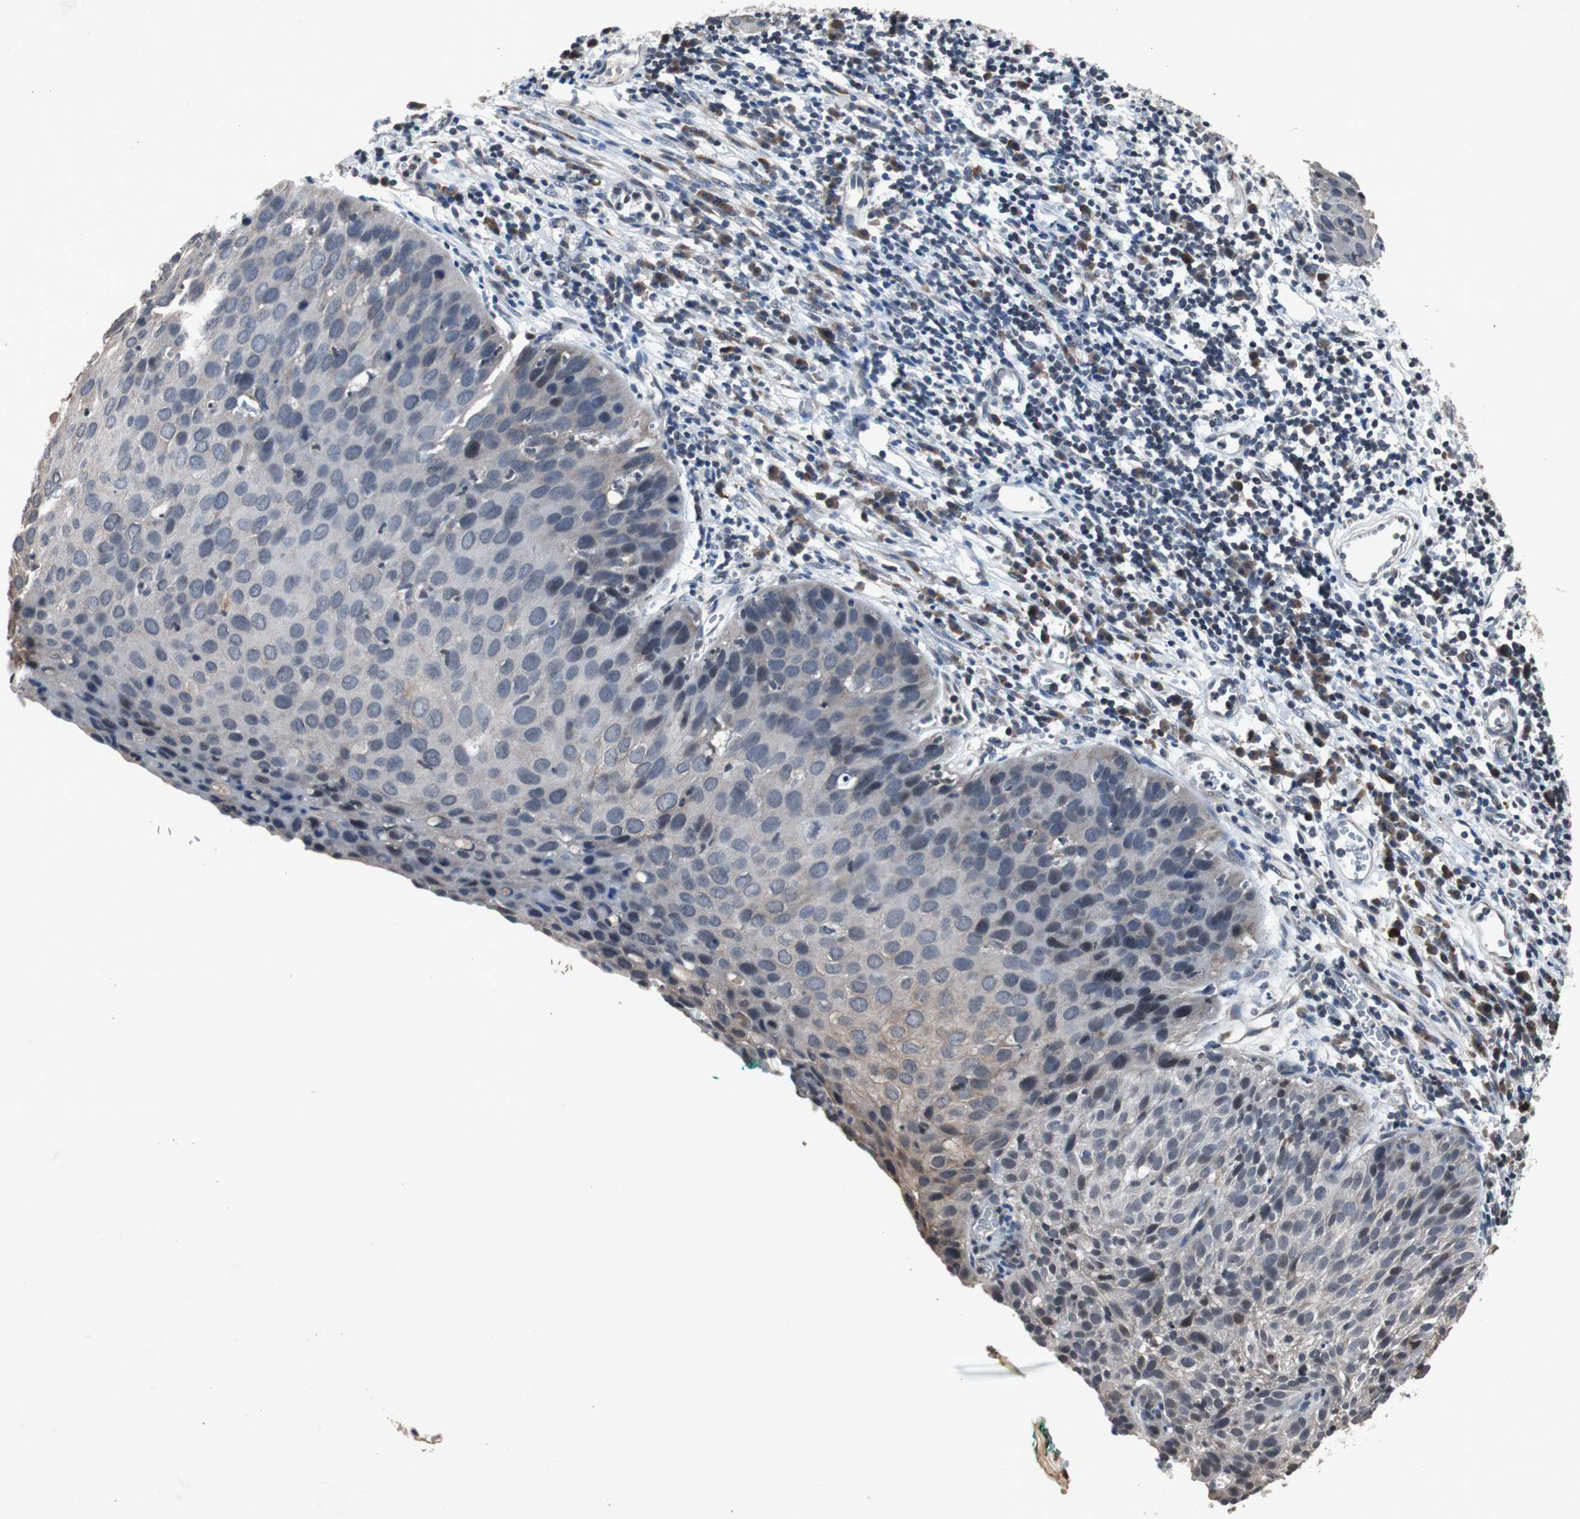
{"staining": {"intensity": "weak", "quantity": "<25%", "location": "cytoplasmic/membranous"}, "tissue": "cervical cancer", "cell_type": "Tumor cells", "image_type": "cancer", "snomed": [{"axis": "morphology", "description": "Squamous cell carcinoma, NOS"}, {"axis": "topography", "description": "Cervix"}], "caption": "Immunohistochemistry (IHC) photomicrograph of neoplastic tissue: squamous cell carcinoma (cervical) stained with DAB (3,3'-diaminobenzidine) shows no significant protein expression in tumor cells. (DAB (3,3'-diaminobenzidine) immunohistochemistry (IHC), high magnification).", "gene": "CRADD", "patient": {"sex": "female", "age": 38}}